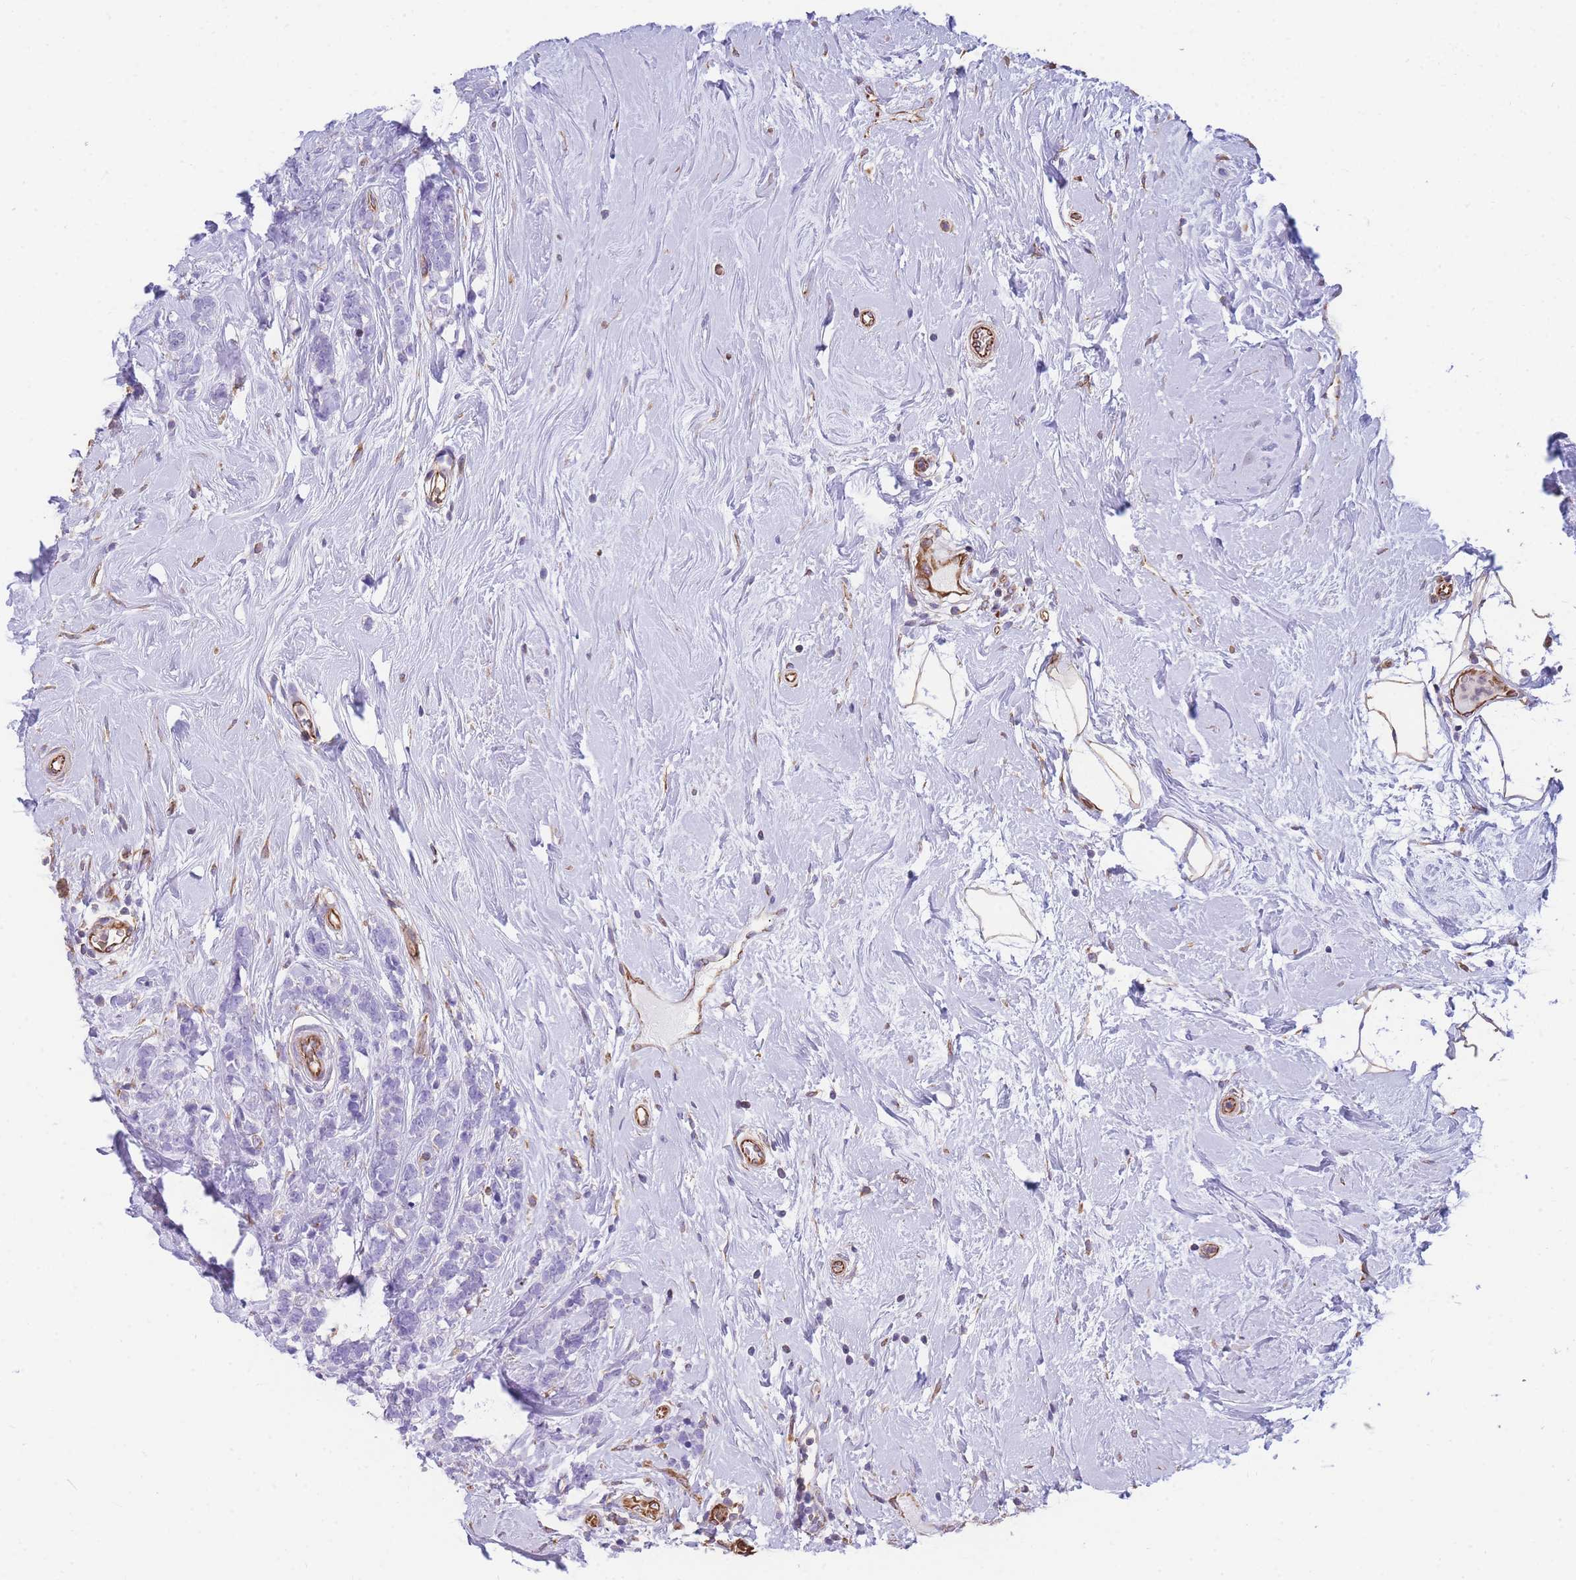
{"staining": {"intensity": "negative", "quantity": "none", "location": "none"}, "tissue": "breast cancer", "cell_type": "Tumor cells", "image_type": "cancer", "snomed": [{"axis": "morphology", "description": "Lobular carcinoma"}, {"axis": "topography", "description": "Breast"}], "caption": "Immunohistochemical staining of lobular carcinoma (breast) shows no significant expression in tumor cells. Brightfield microscopy of immunohistochemistry stained with DAB (brown) and hematoxylin (blue), captured at high magnification.", "gene": "ANKRD53", "patient": {"sex": "female", "age": 58}}